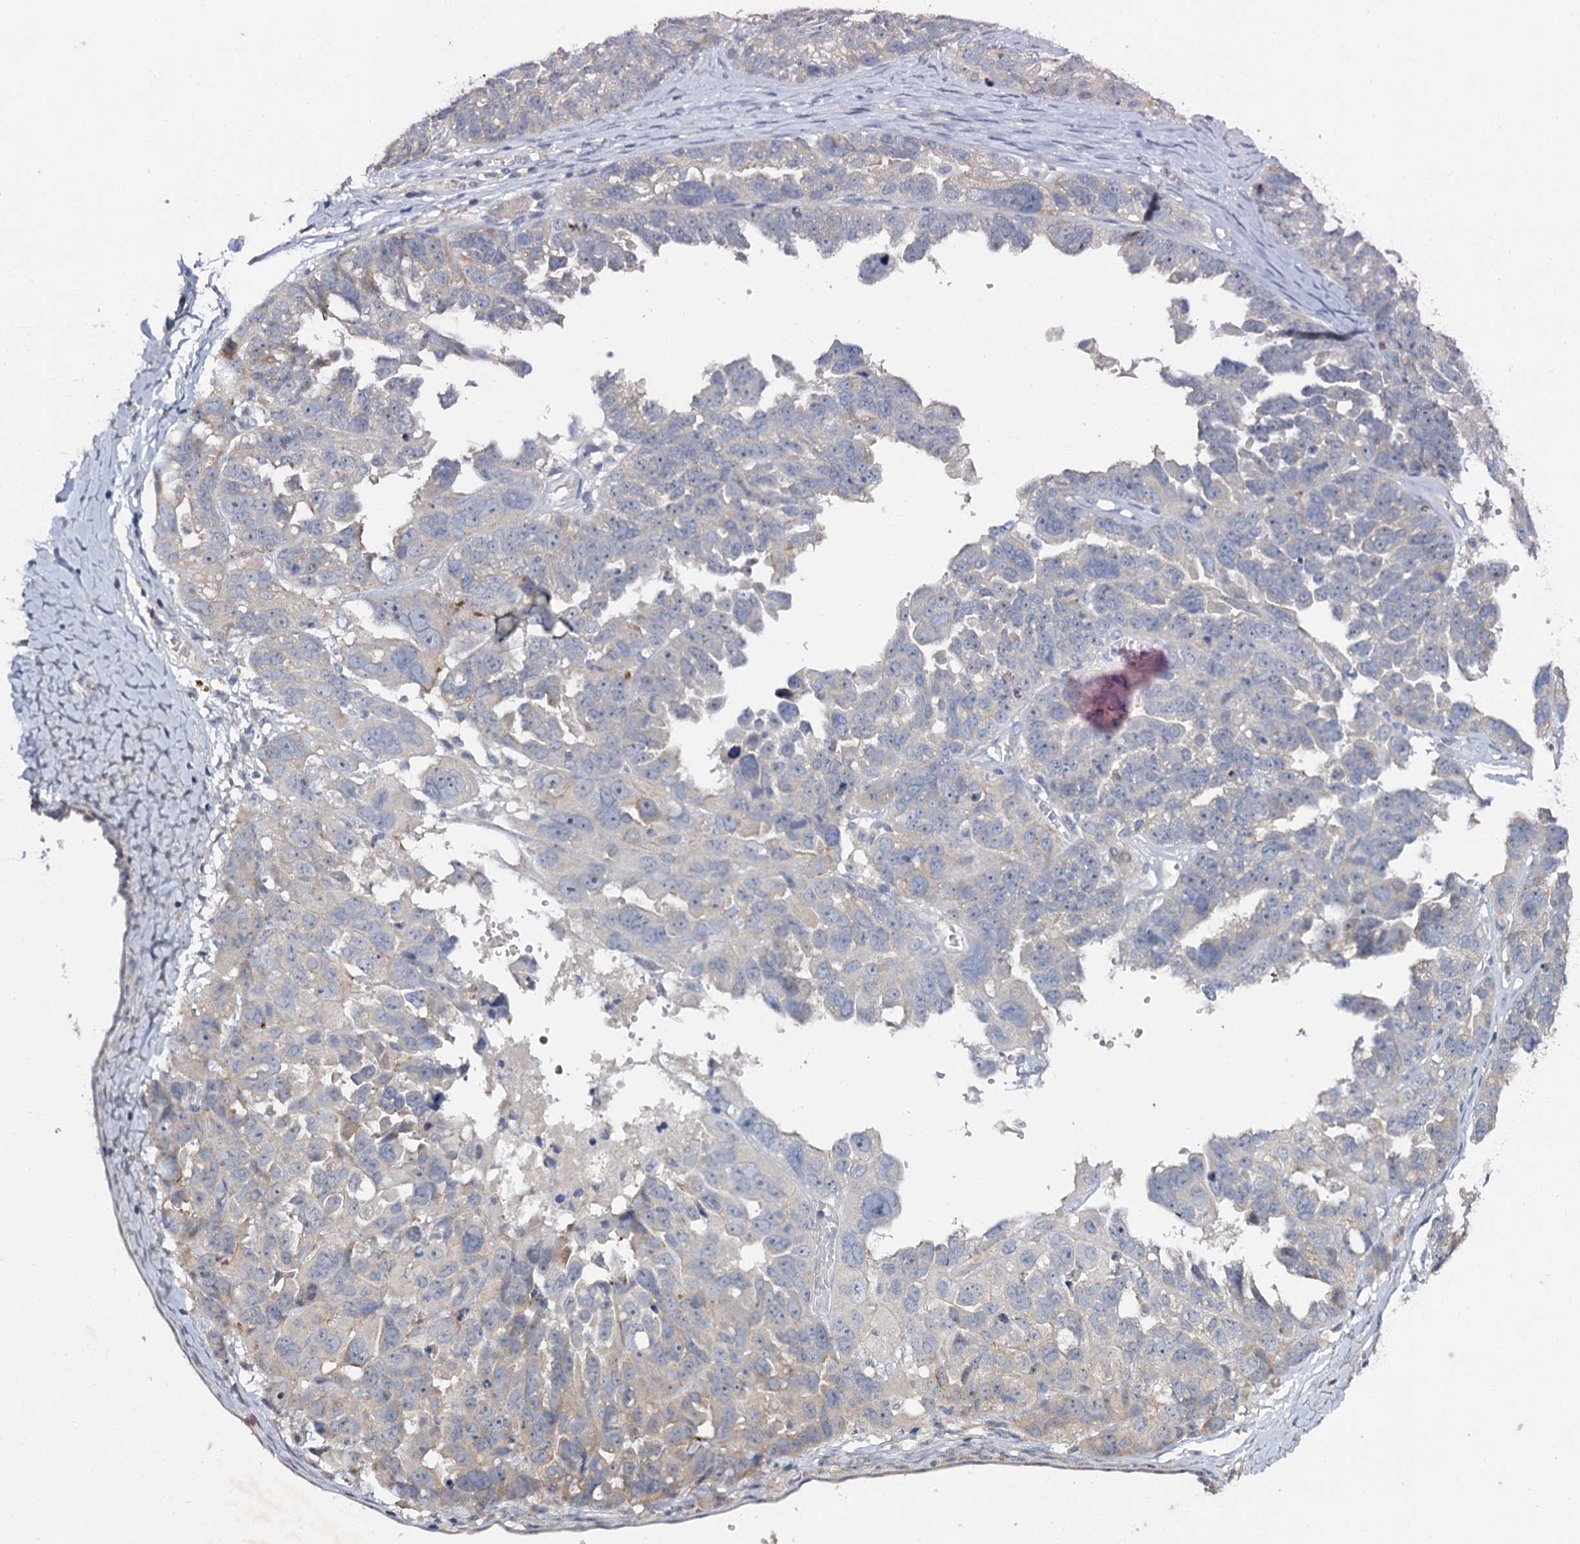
{"staining": {"intensity": "weak", "quantity": "<25%", "location": "cytoplasmic/membranous"}, "tissue": "ovarian cancer", "cell_type": "Tumor cells", "image_type": "cancer", "snomed": [{"axis": "morphology", "description": "Cystadenocarcinoma, serous, NOS"}, {"axis": "topography", "description": "Ovary"}], "caption": "High magnification brightfield microscopy of ovarian cancer (serous cystadenocarcinoma) stained with DAB (3,3'-diaminobenzidine) (brown) and counterstained with hematoxylin (blue): tumor cells show no significant positivity.", "gene": "ATP9A", "patient": {"sex": "female", "age": 79}}